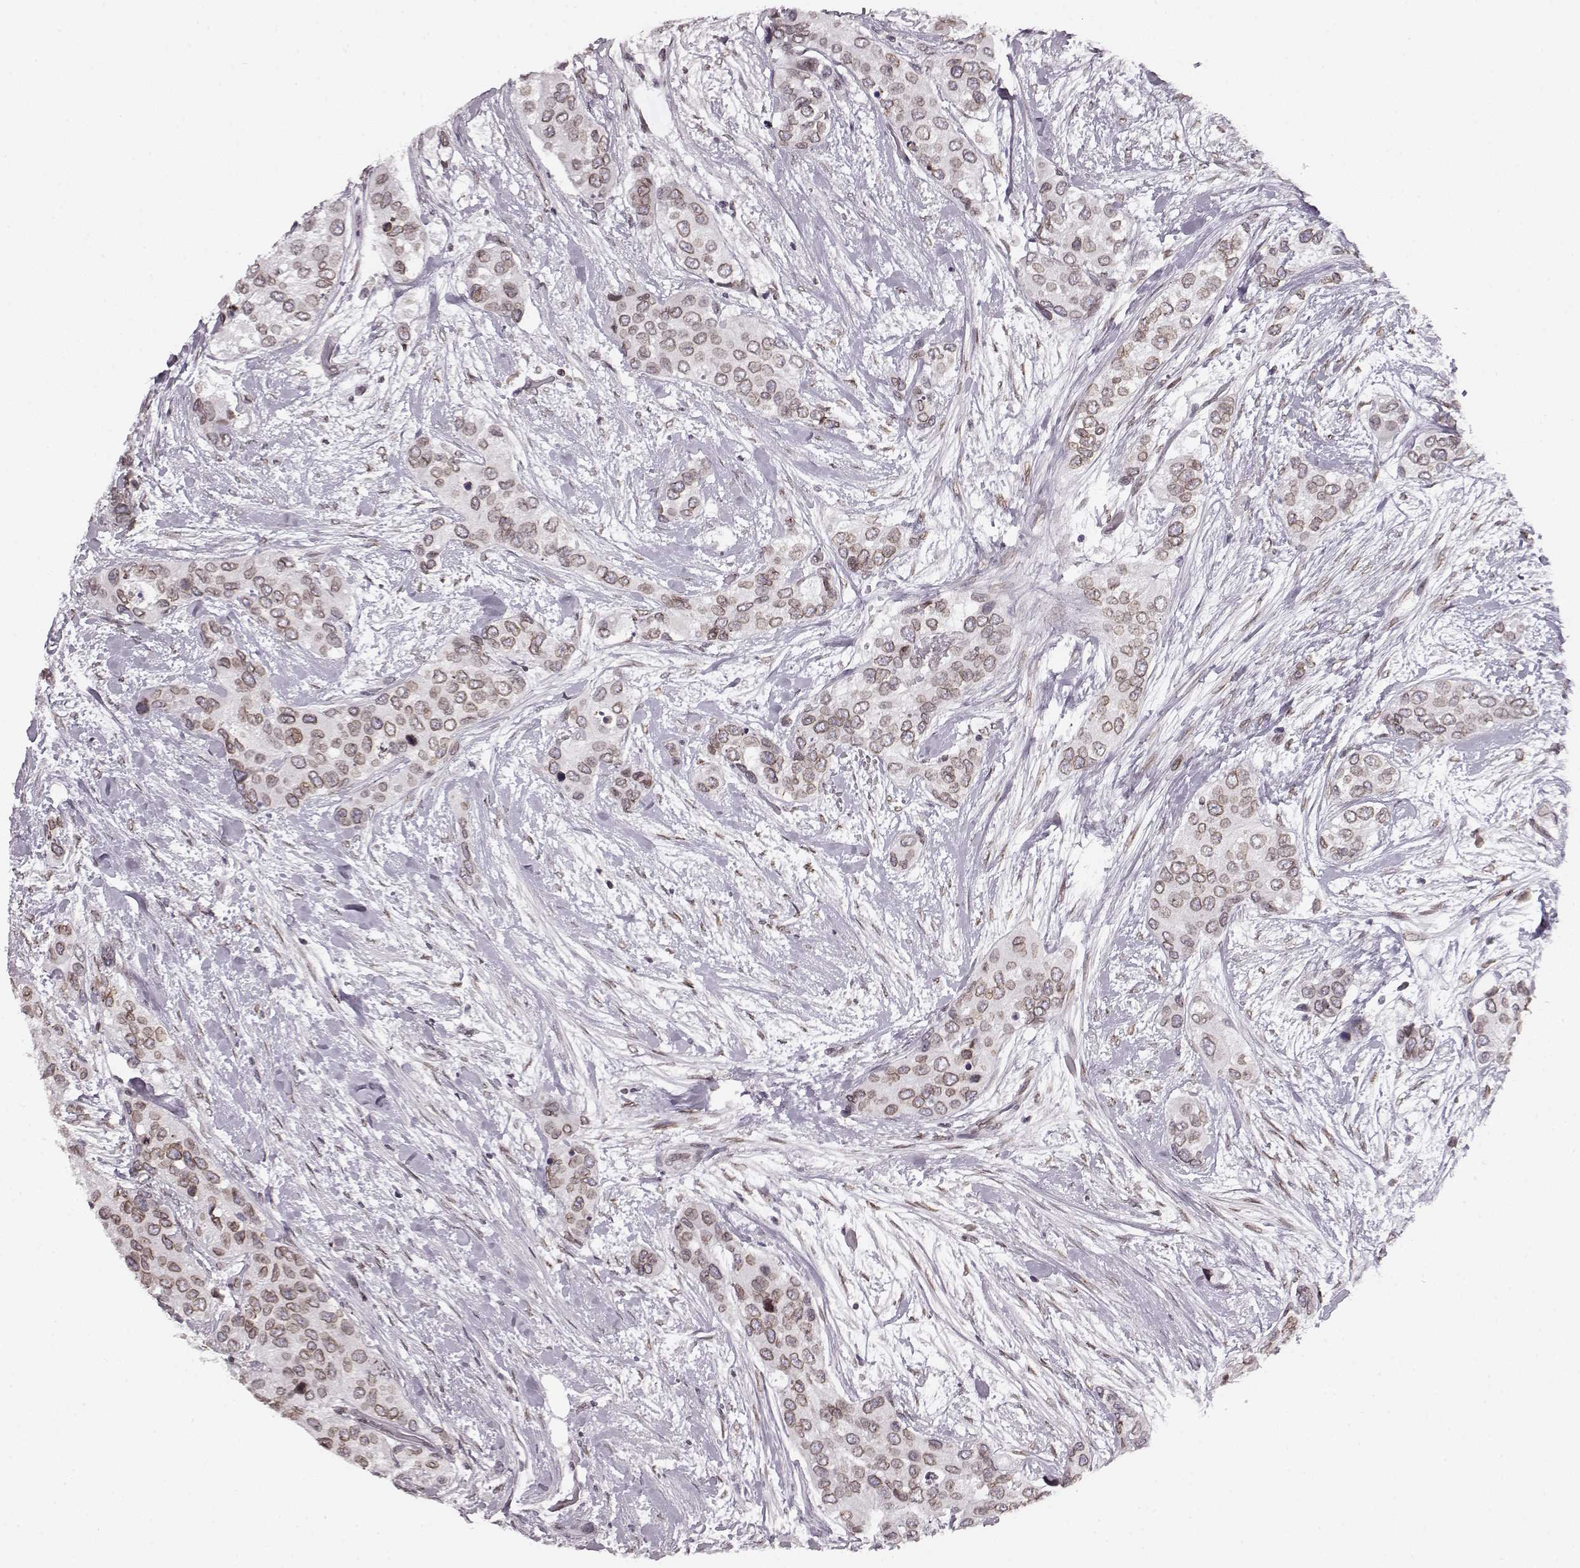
{"staining": {"intensity": "moderate", "quantity": "25%-75%", "location": "cytoplasmic/membranous,nuclear"}, "tissue": "urothelial cancer", "cell_type": "Tumor cells", "image_type": "cancer", "snomed": [{"axis": "morphology", "description": "Urothelial carcinoma, High grade"}, {"axis": "topography", "description": "Urinary bladder"}], "caption": "The histopathology image shows a brown stain indicating the presence of a protein in the cytoplasmic/membranous and nuclear of tumor cells in urothelial cancer.", "gene": "DCAF12", "patient": {"sex": "male", "age": 77}}